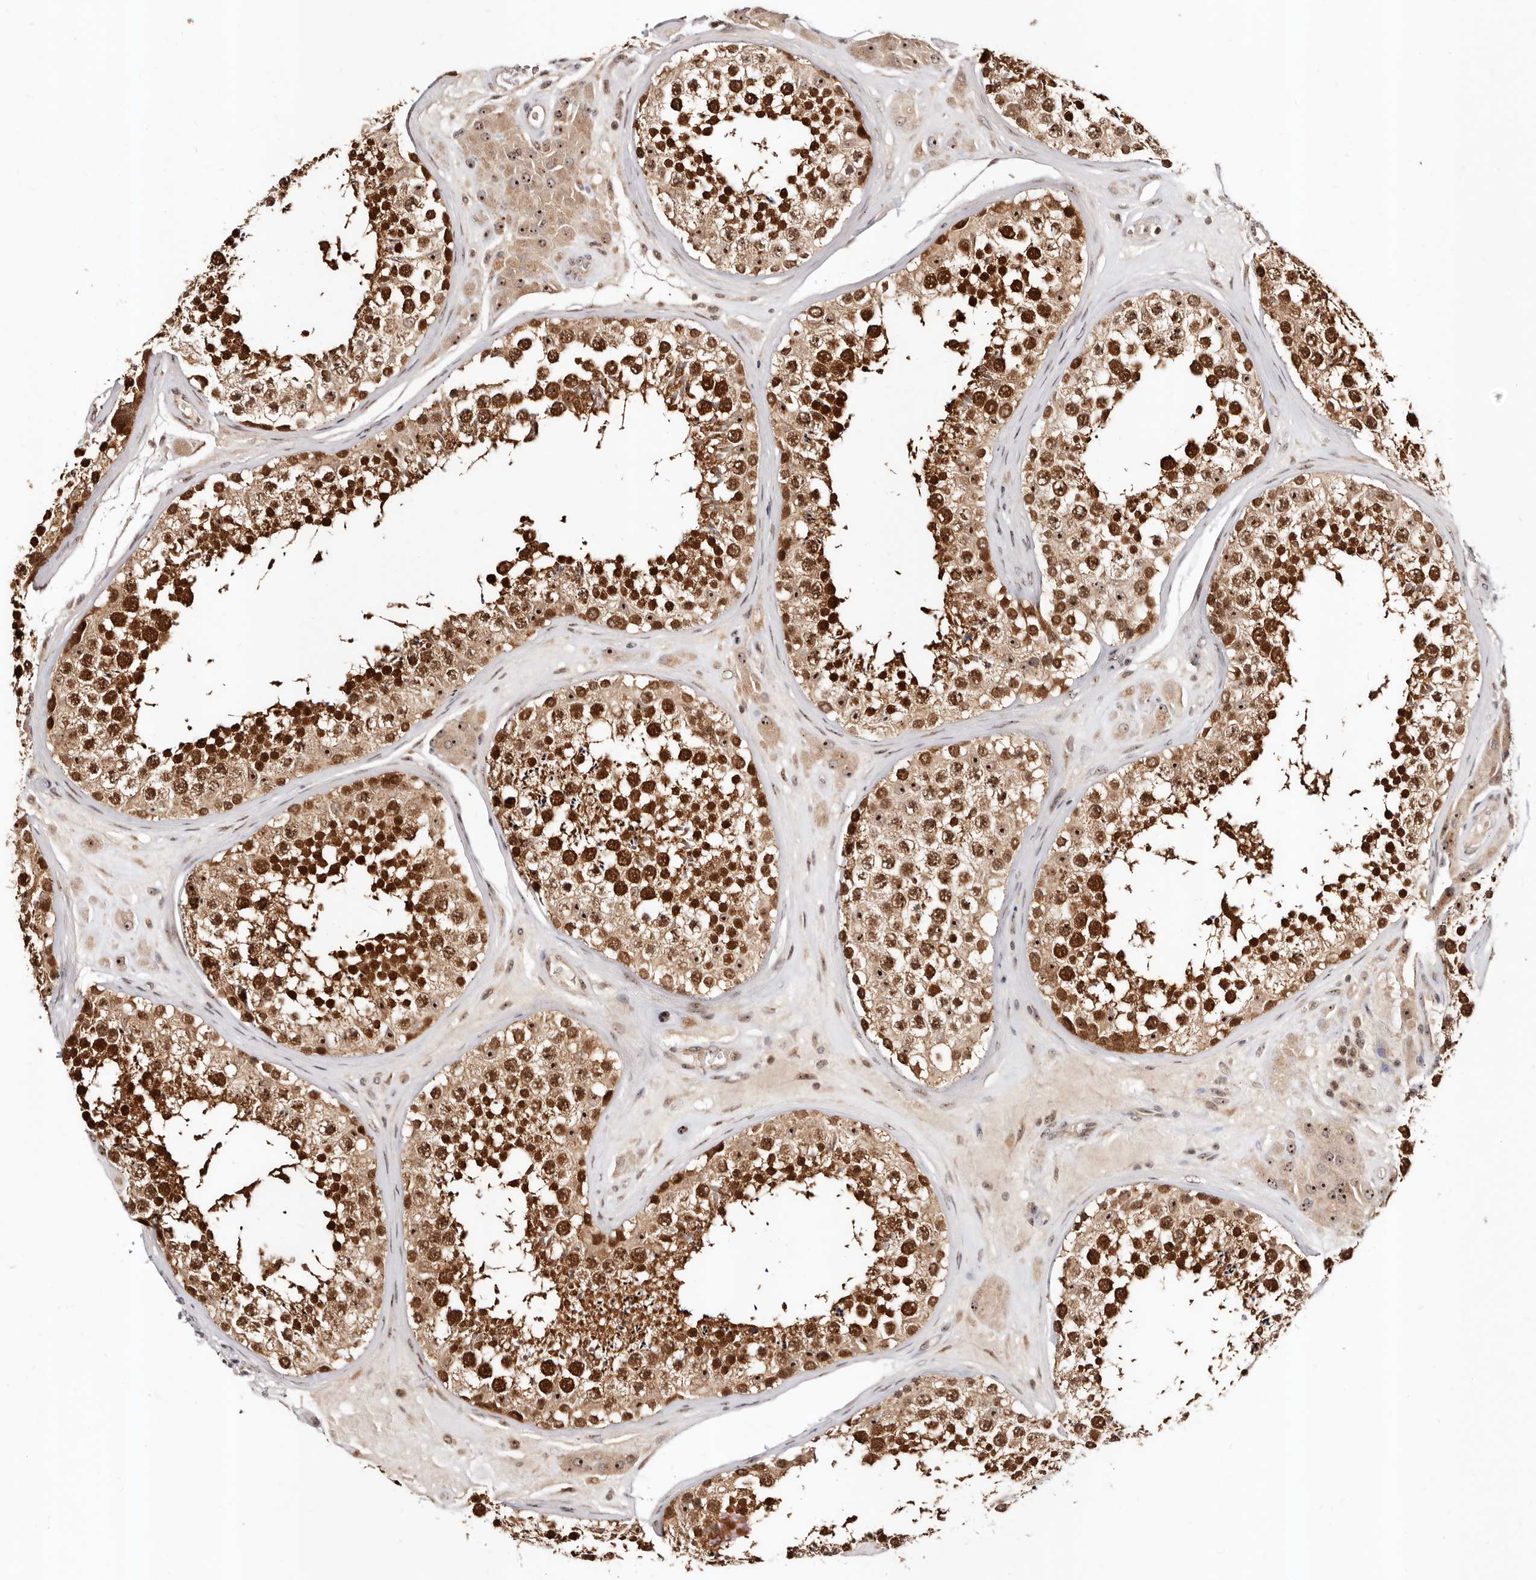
{"staining": {"intensity": "strong", "quantity": ">75%", "location": "cytoplasmic/membranous,nuclear"}, "tissue": "testis", "cell_type": "Cells in seminiferous ducts", "image_type": "normal", "snomed": [{"axis": "morphology", "description": "Normal tissue, NOS"}, {"axis": "topography", "description": "Testis"}], "caption": "Protein staining by immunohistochemistry exhibits strong cytoplasmic/membranous,nuclear staining in approximately >75% of cells in seminiferous ducts in normal testis.", "gene": "APOL6", "patient": {"sex": "male", "age": 46}}